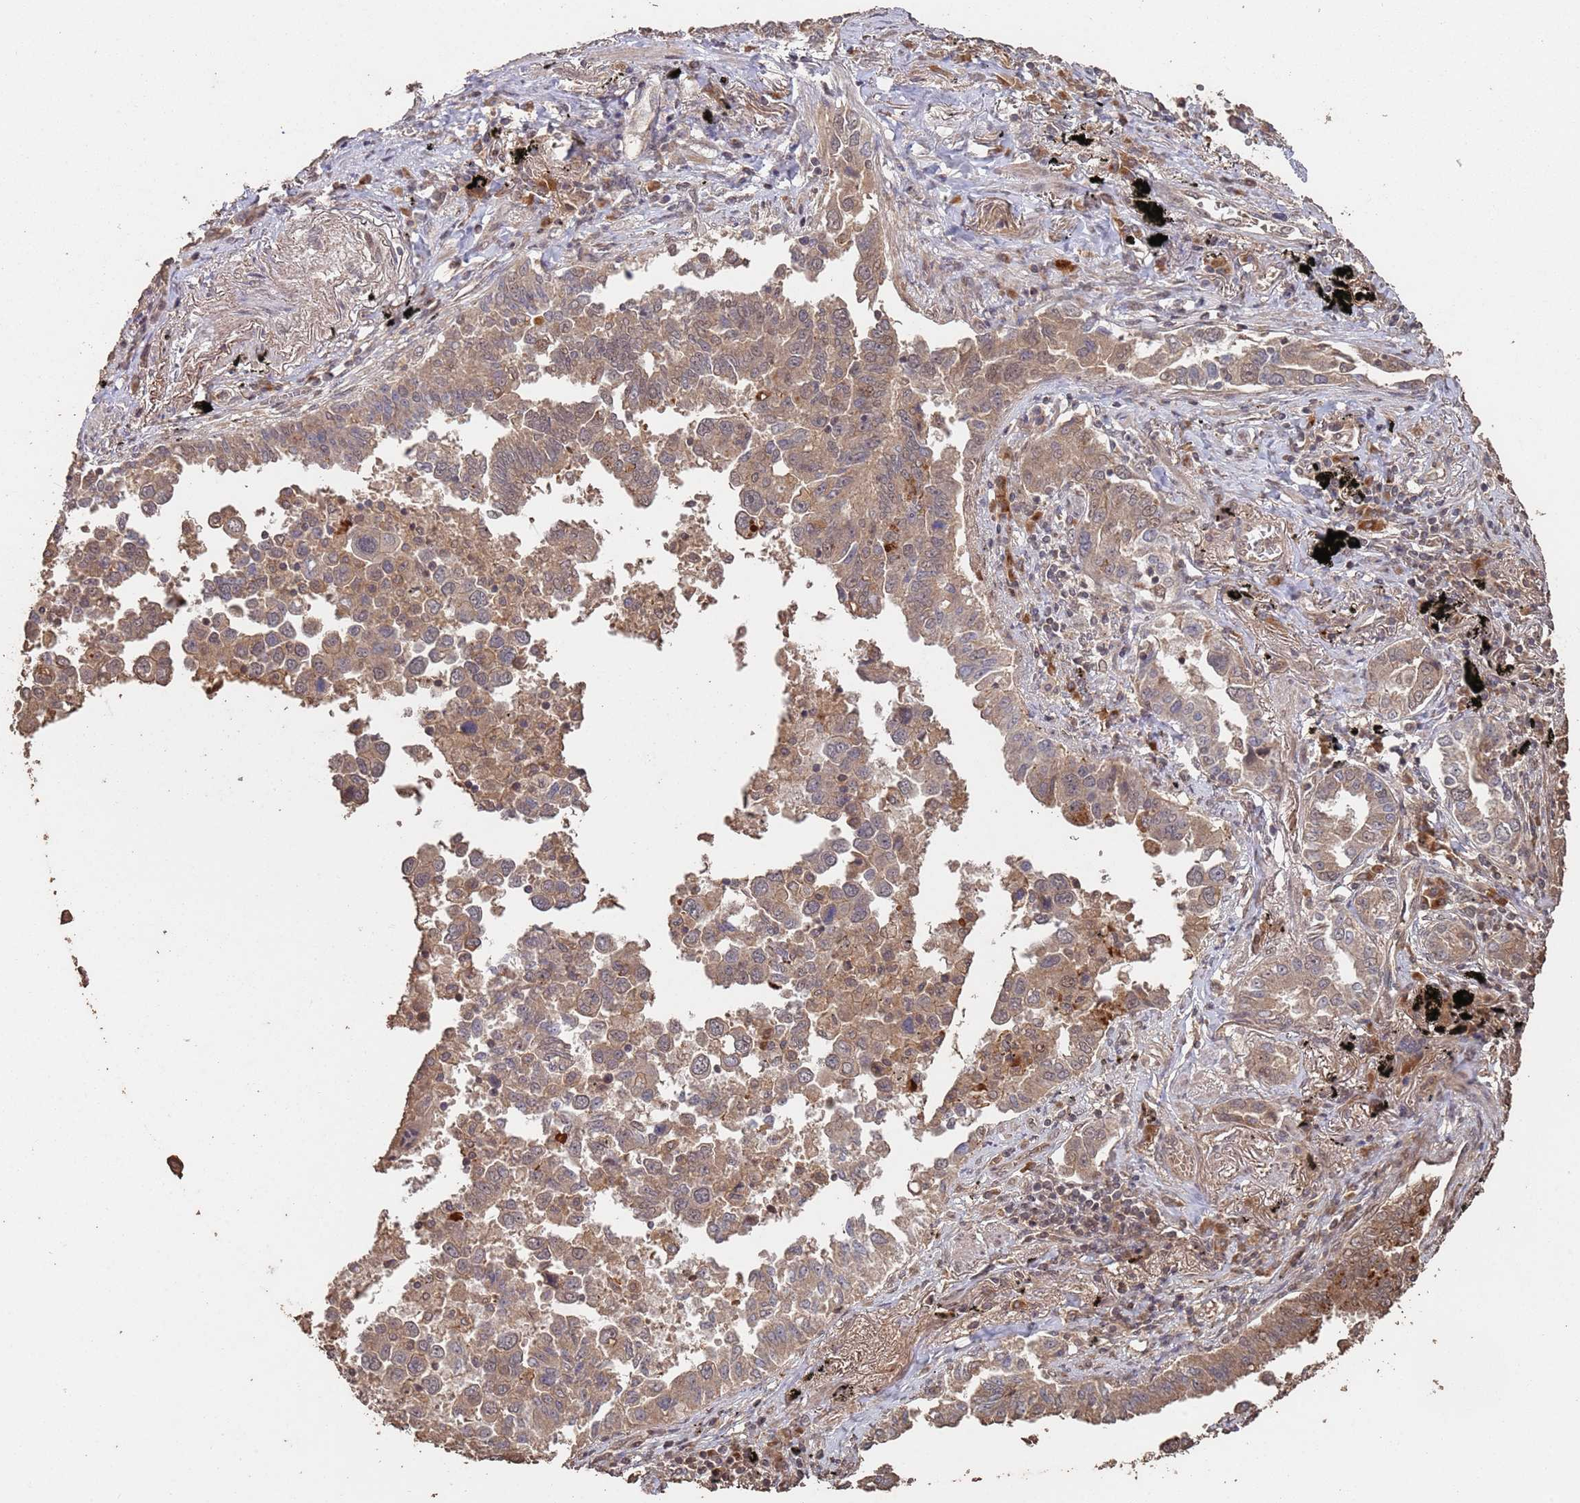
{"staining": {"intensity": "moderate", "quantity": "25%-75%", "location": "cytoplasmic/membranous"}, "tissue": "lung cancer", "cell_type": "Tumor cells", "image_type": "cancer", "snomed": [{"axis": "morphology", "description": "Adenocarcinoma, NOS"}, {"axis": "topography", "description": "Lung"}], "caption": "The histopathology image displays a brown stain indicating the presence of a protein in the cytoplasmic/membranous of tumor cells in lung cancer.", "gene": "FRAT1", "patient": {"sex": "male", "age": 67}}